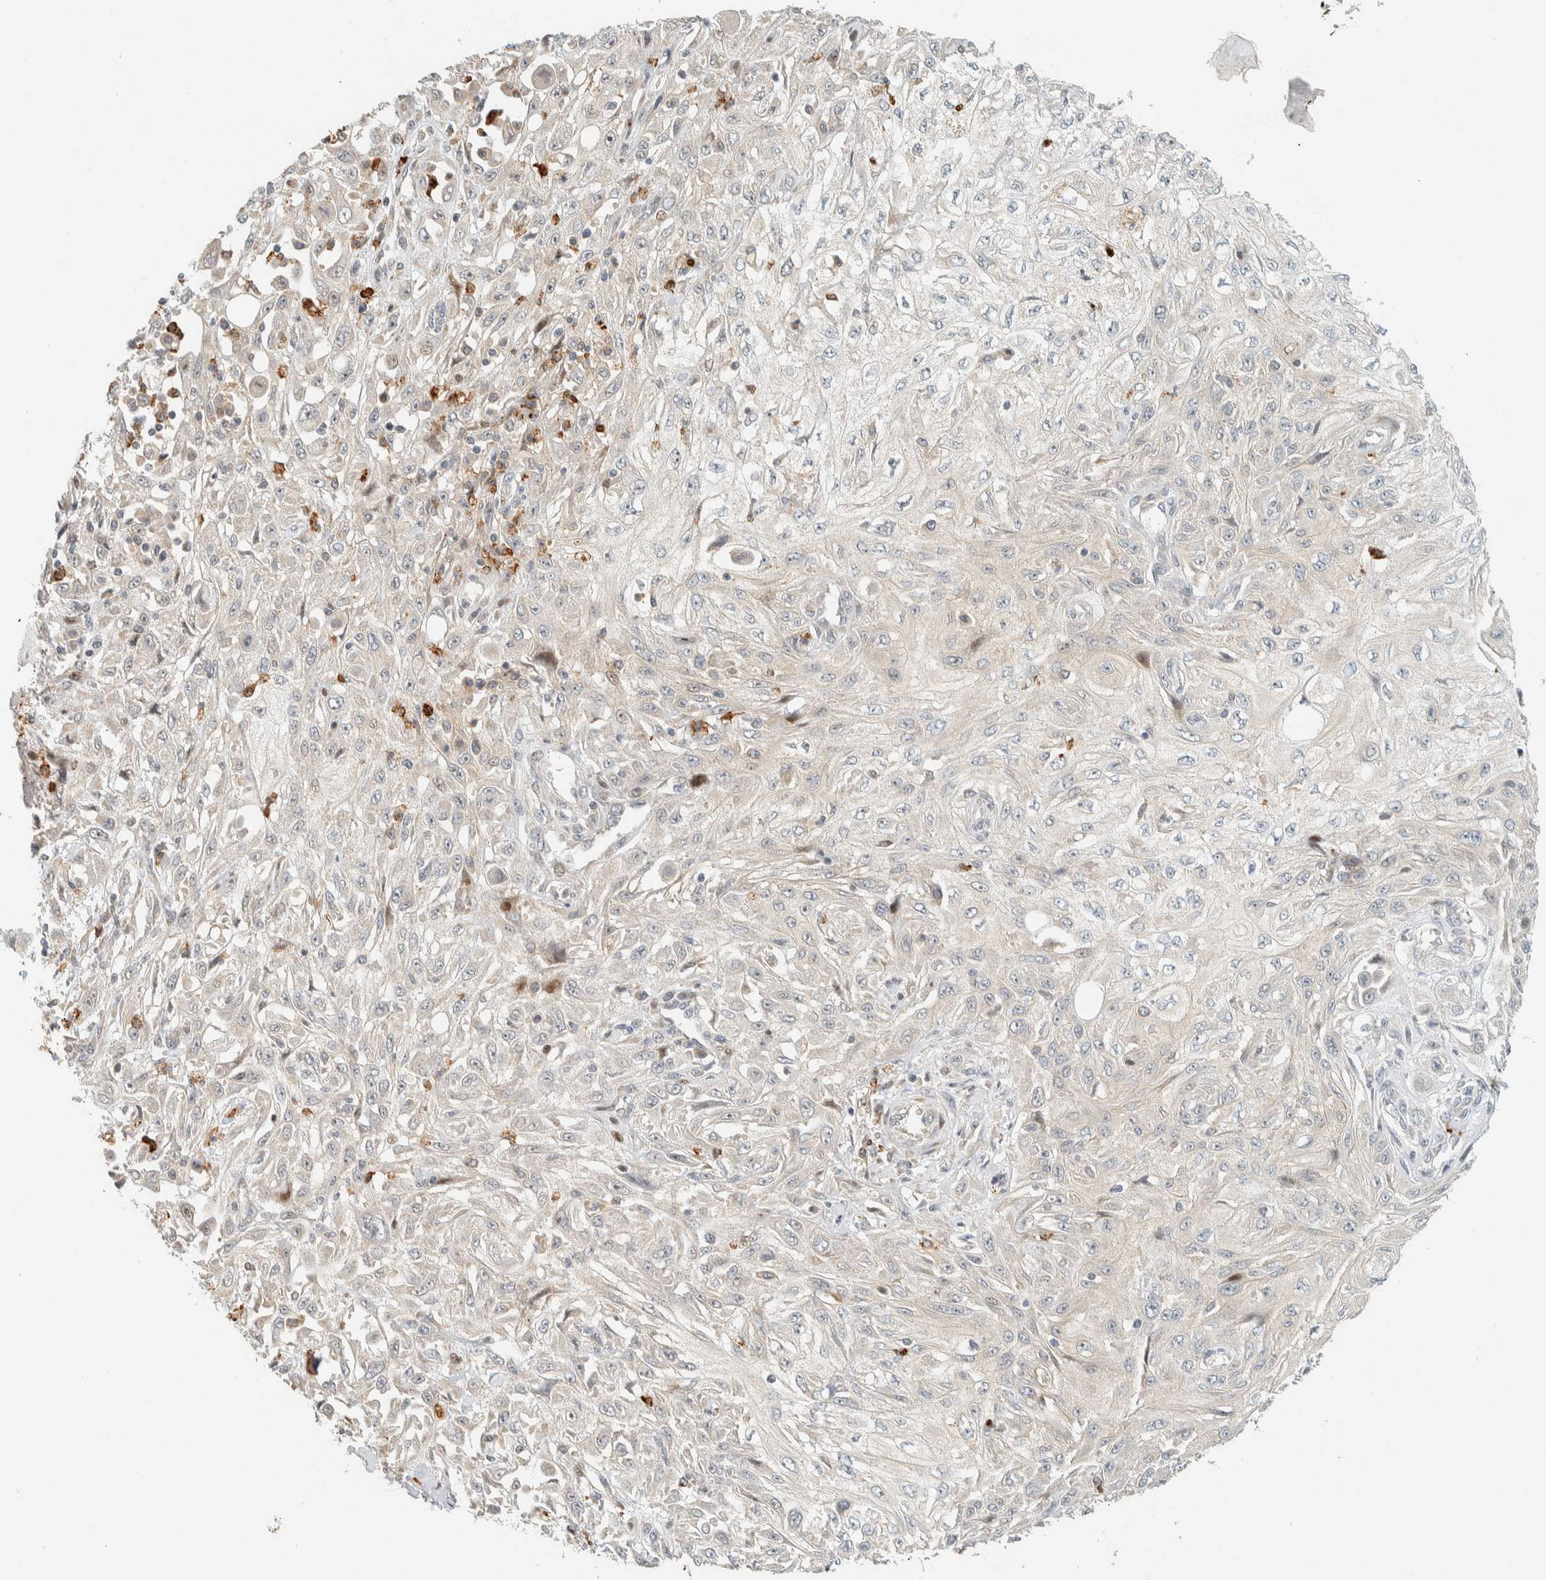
{"staining": {"intensity": "negative", "quantity": "none", "location": "none"}, "tissue": "skin cancer", "cell_type": "Tumor cells", "image_type": "cancer", "snomed": [{"axis": "morphology", "description": "Squamous cell carcinoma, NOS"}, {"axis": "morphology", "description": "Squamous cell carcinoma, metastatic, NOS"}, {"axis": "topography", "description": "Skin"}, {"axis": "topography", "description": "Lymph node"}], "caption": "Immunohistochemistry (IHC) of human skin cancer shows no expression in tumor cells. (DAB (3,3'-diaminobenzidine) immunohistochemistry visualized using brightfield microscopy, high magnification).", "gene": "CCDC171", "patient": {"sex": "male", "age": 75}}